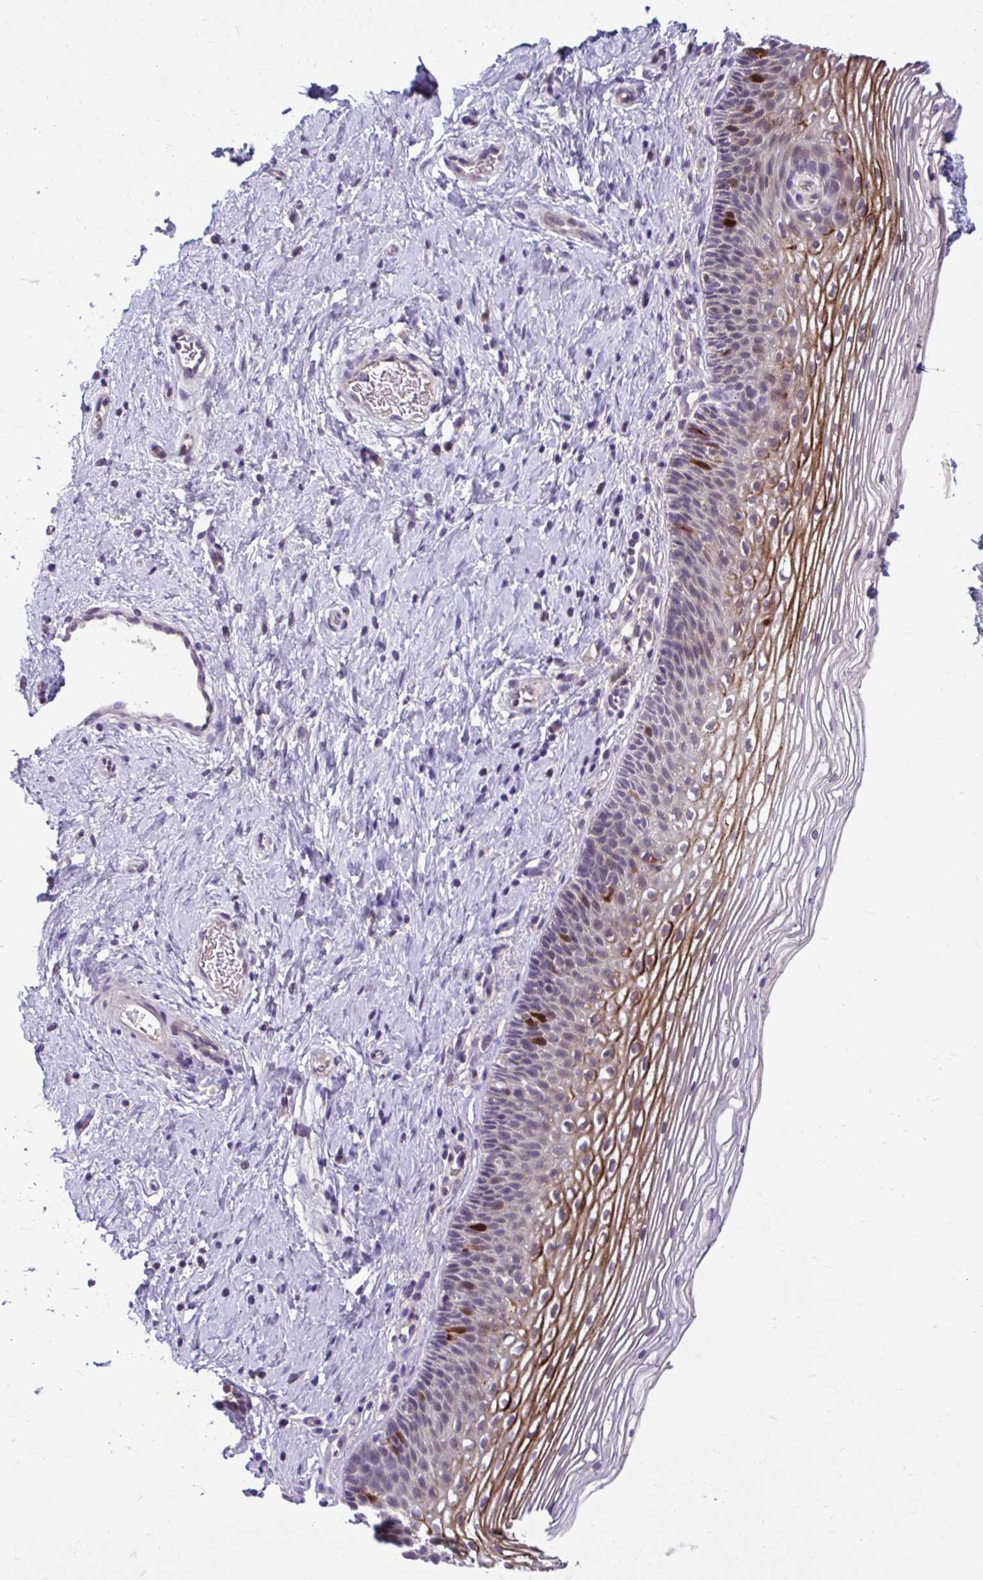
{"staining": {"intensity": "negative", "quantity": "none", "location": "none"}, "tissue": "cervix", "cell_type": "Glandular cells", "image_type": "normal", "snomed": [{"axis": "morphology", "description": "Normal tissue, NOS"}, {"axis": "topography", "description": "Cervix"}], "caption": "The IHC histopathology image has no significant staining in glandular cells of cervix. (DAB (3,3'-diaminobenzidine) immunohistochemistry (IHC) visualized using brightfield microscopy, high magnification).", "gene": "CDC20", "patient": {"sex": "female", "age": 34}}